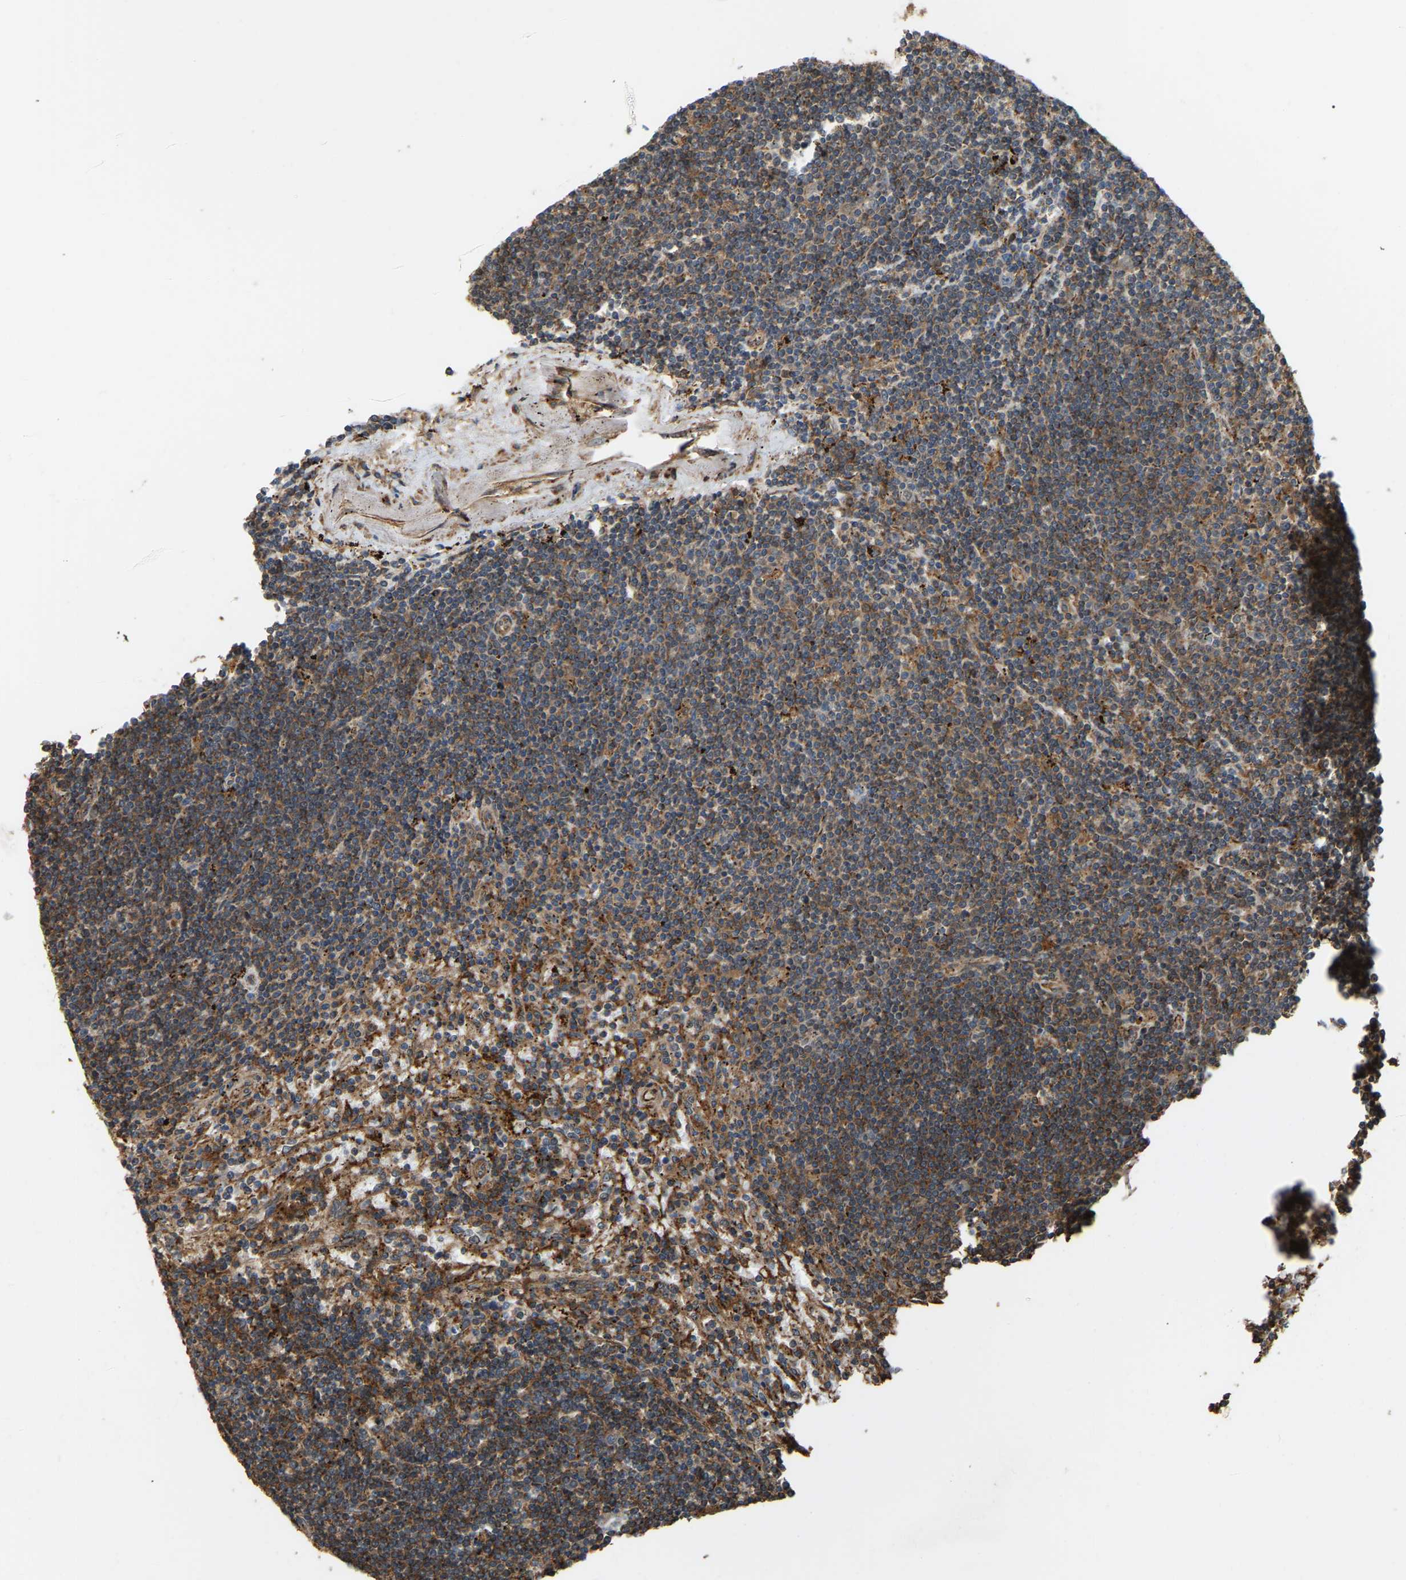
{"staining": {"intensity": "moderate", "quantity": ">75%", "location": "cytoplasmic/membranous"}, "tissue": "lymphoma", "cell_type": "Tumor cells", "image_type": "cancer", "snomed": [{"axis": "morphology", "description": "Malignant lymphoma, non-Hodgkin's type, Low grade"}, {"axis": "topography", "description": "Spleen"}], "caption": "Protein expression analysis of malignant lymphoma, non-Hodgkin's type (low-grade) exhibits moderate cytoplasmic/membranous positivity in about >75% of tumor cells.", "gene": "SAMD9L", "patient": {"sex": "male", "age": 76}}